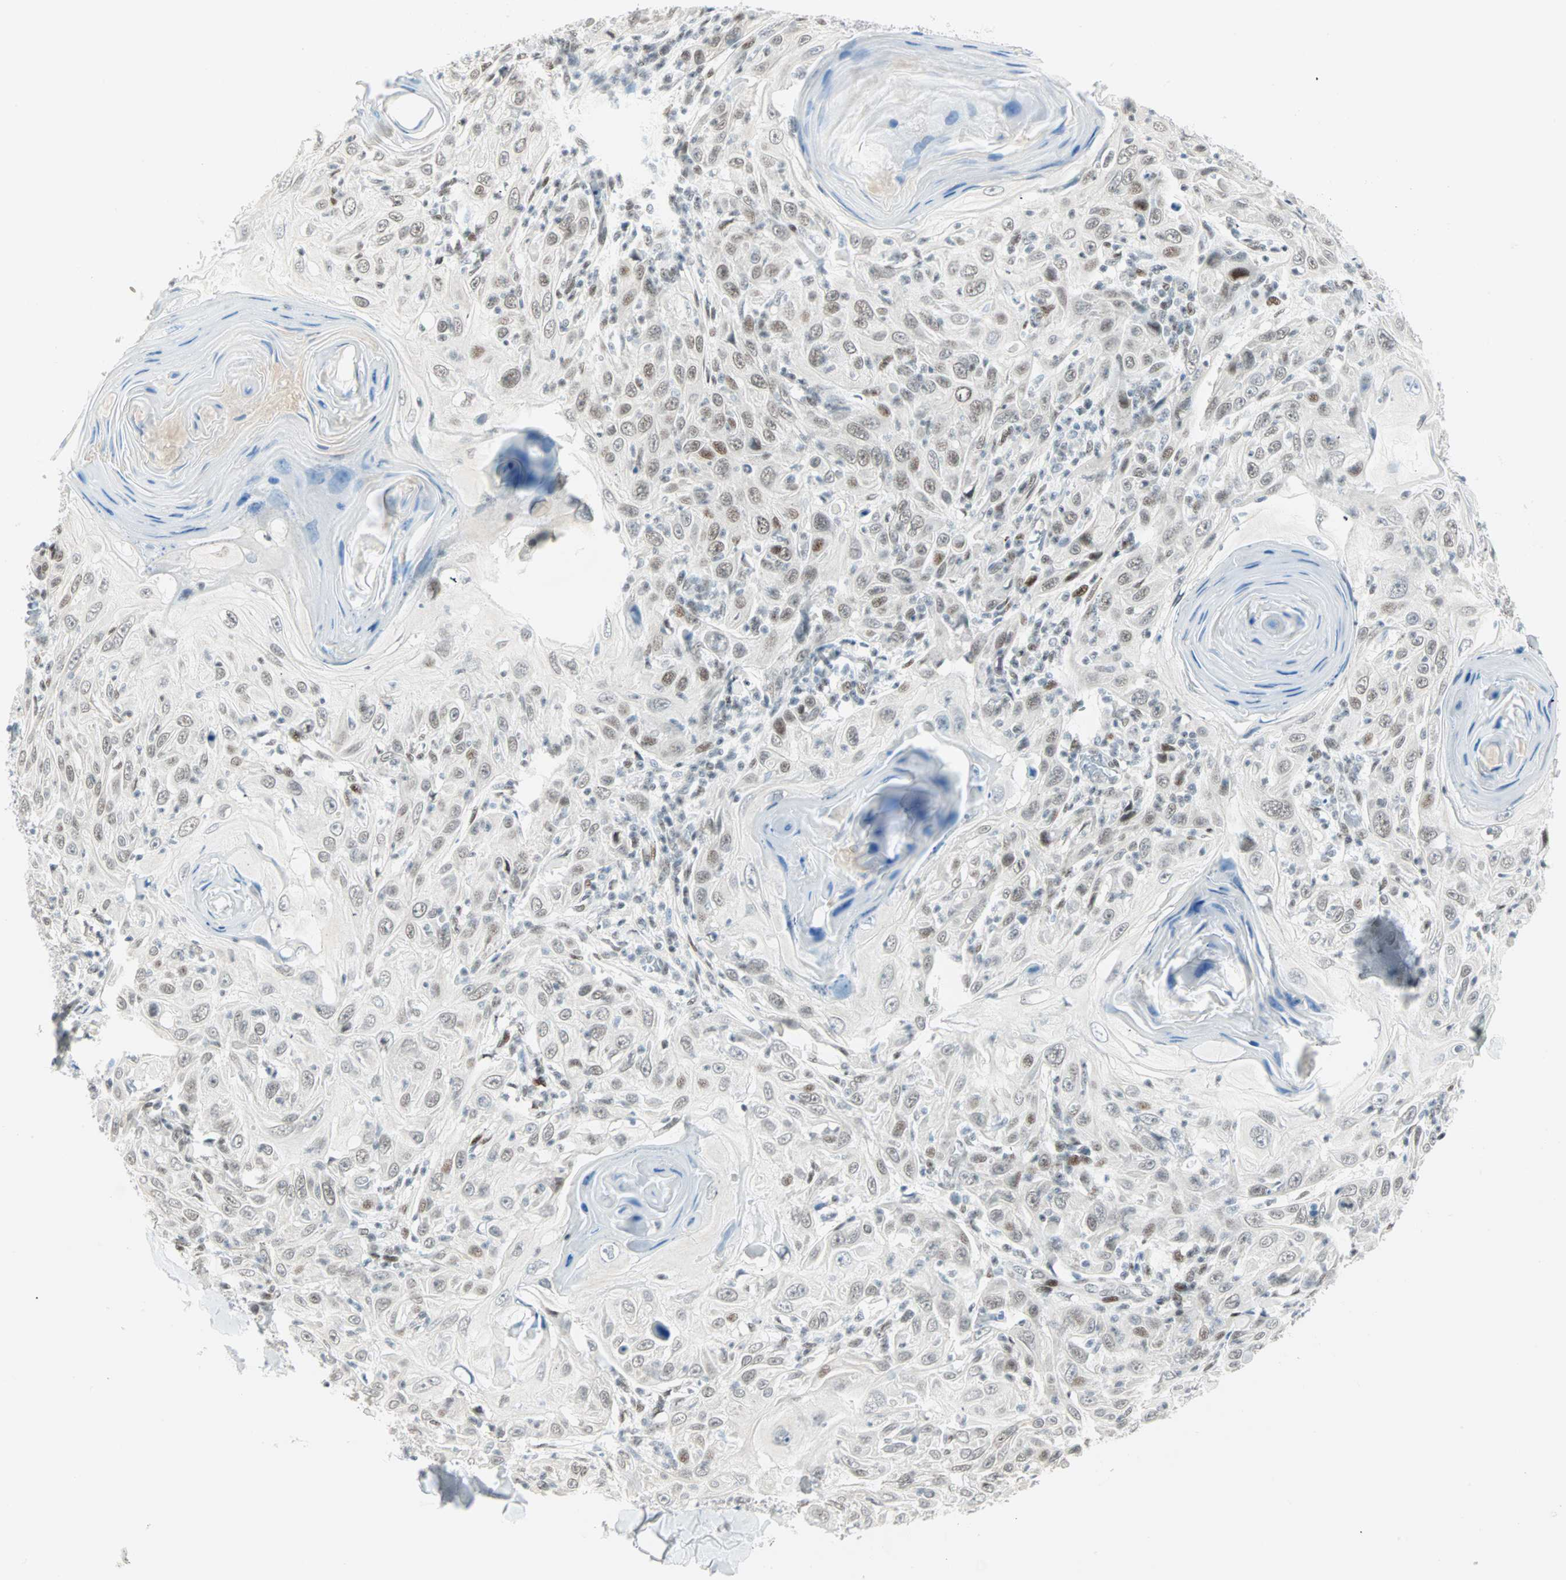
{"staining": {"intensity": "weak", "quantity": "<25%", "location": "nuclear"}, "tissue": "skin cancer", "cell_type": "Tumor cells", "image_type": "cancer", "snomed": [{"axis": "morphology", "description": "Squamous cell carcinoma, NOS"}, {"axis": "topography", "description": "Skin"}], "caption": "Tumor cells show no significant staining in skin cancer (squamous cell carcinoma). (Brightfield microscopy of DAB (3,3'-diaminobenzidine) immunohistochemistry (IHC) at high magnification).", "gene": "PKNOX1", "patient": {"sex": "female", "age": 88}}